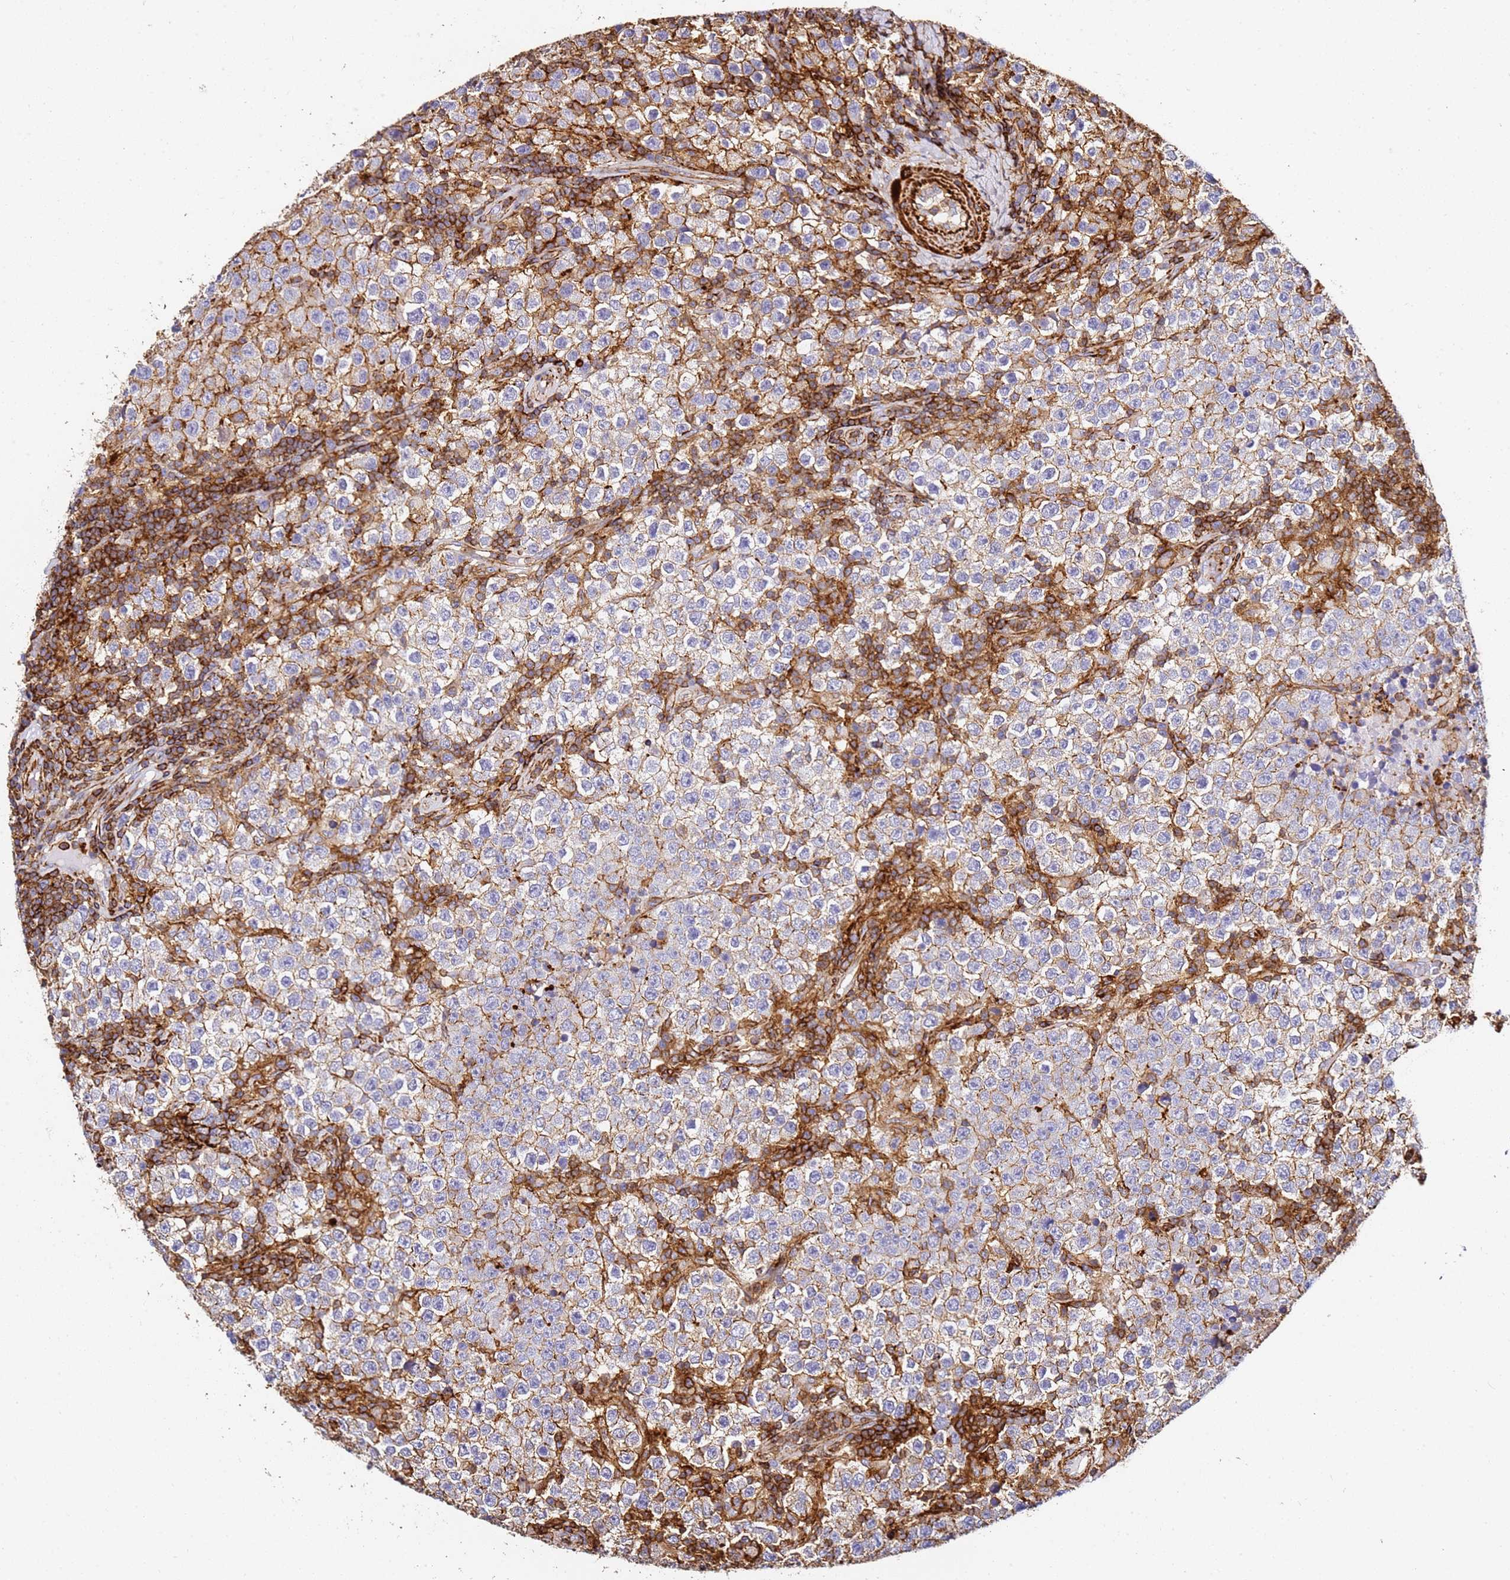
{"staining": {"intensity": "moderate", "quantity": ">75%", "location": "cytoplasmic/membranous"}, "tissue": "testis cancer", "cell_type": "Tumor cells", "image_type": "cancer", "snomed": [{"axis": "morphology", "description": "Seminoma, NOS"}, {"axis": "morphology", "description": "Carcinoma, Embryonal, NOS"}, {"axis": "topography", "description": "Testis"}], "caption": "Testis cancer tissue reveals moderate cytoplasmic/membranous expression in about >75% of tumor cells, visualized by immunohistochemistry.", "gene": "ZNF671", "patient": {"sex": "male", "age": 41}}